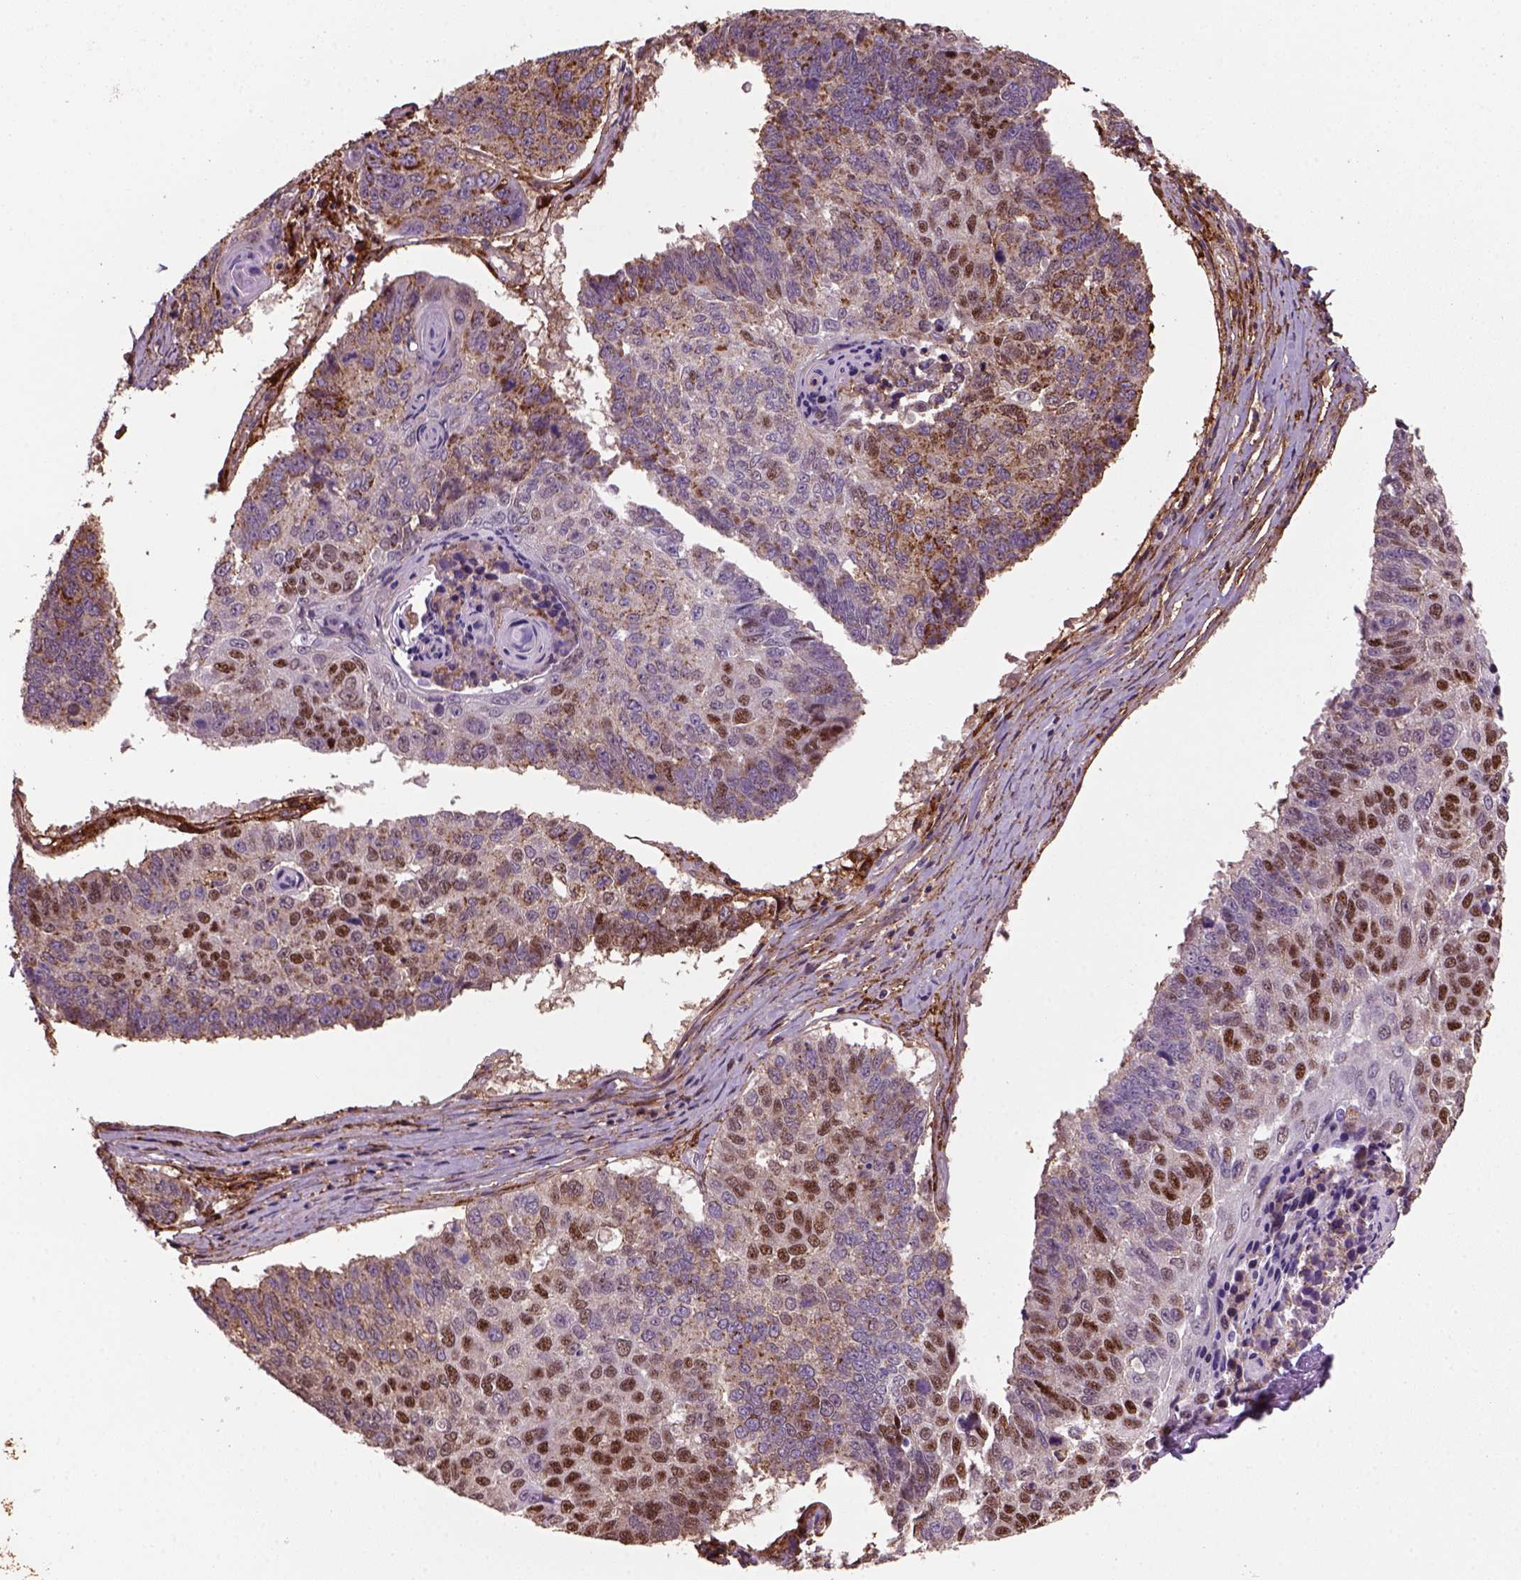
{"staining": {"intensity": "strong", "quantity": "25%-75%", "location": "nuclear"}, "tissue": "lung cancer", "cell_type": "Tumor cells", "image_type": "cancer", "snomed": [{"axis": "morphology", "description": "Squamous cell carcinoma, NOS"}, {"axis": "topography", "description": "Lung"}], "caption": "Protein expression analysis of lung squamous cell carcinoma displays strong nuclear positivity in approximately 25%-75% of tumor cells. (brown staining indicates protein expression, while blue staining denotes nuclei).", "gene": "MARCKS", "patient": {"sex": "male", "age": 73}}